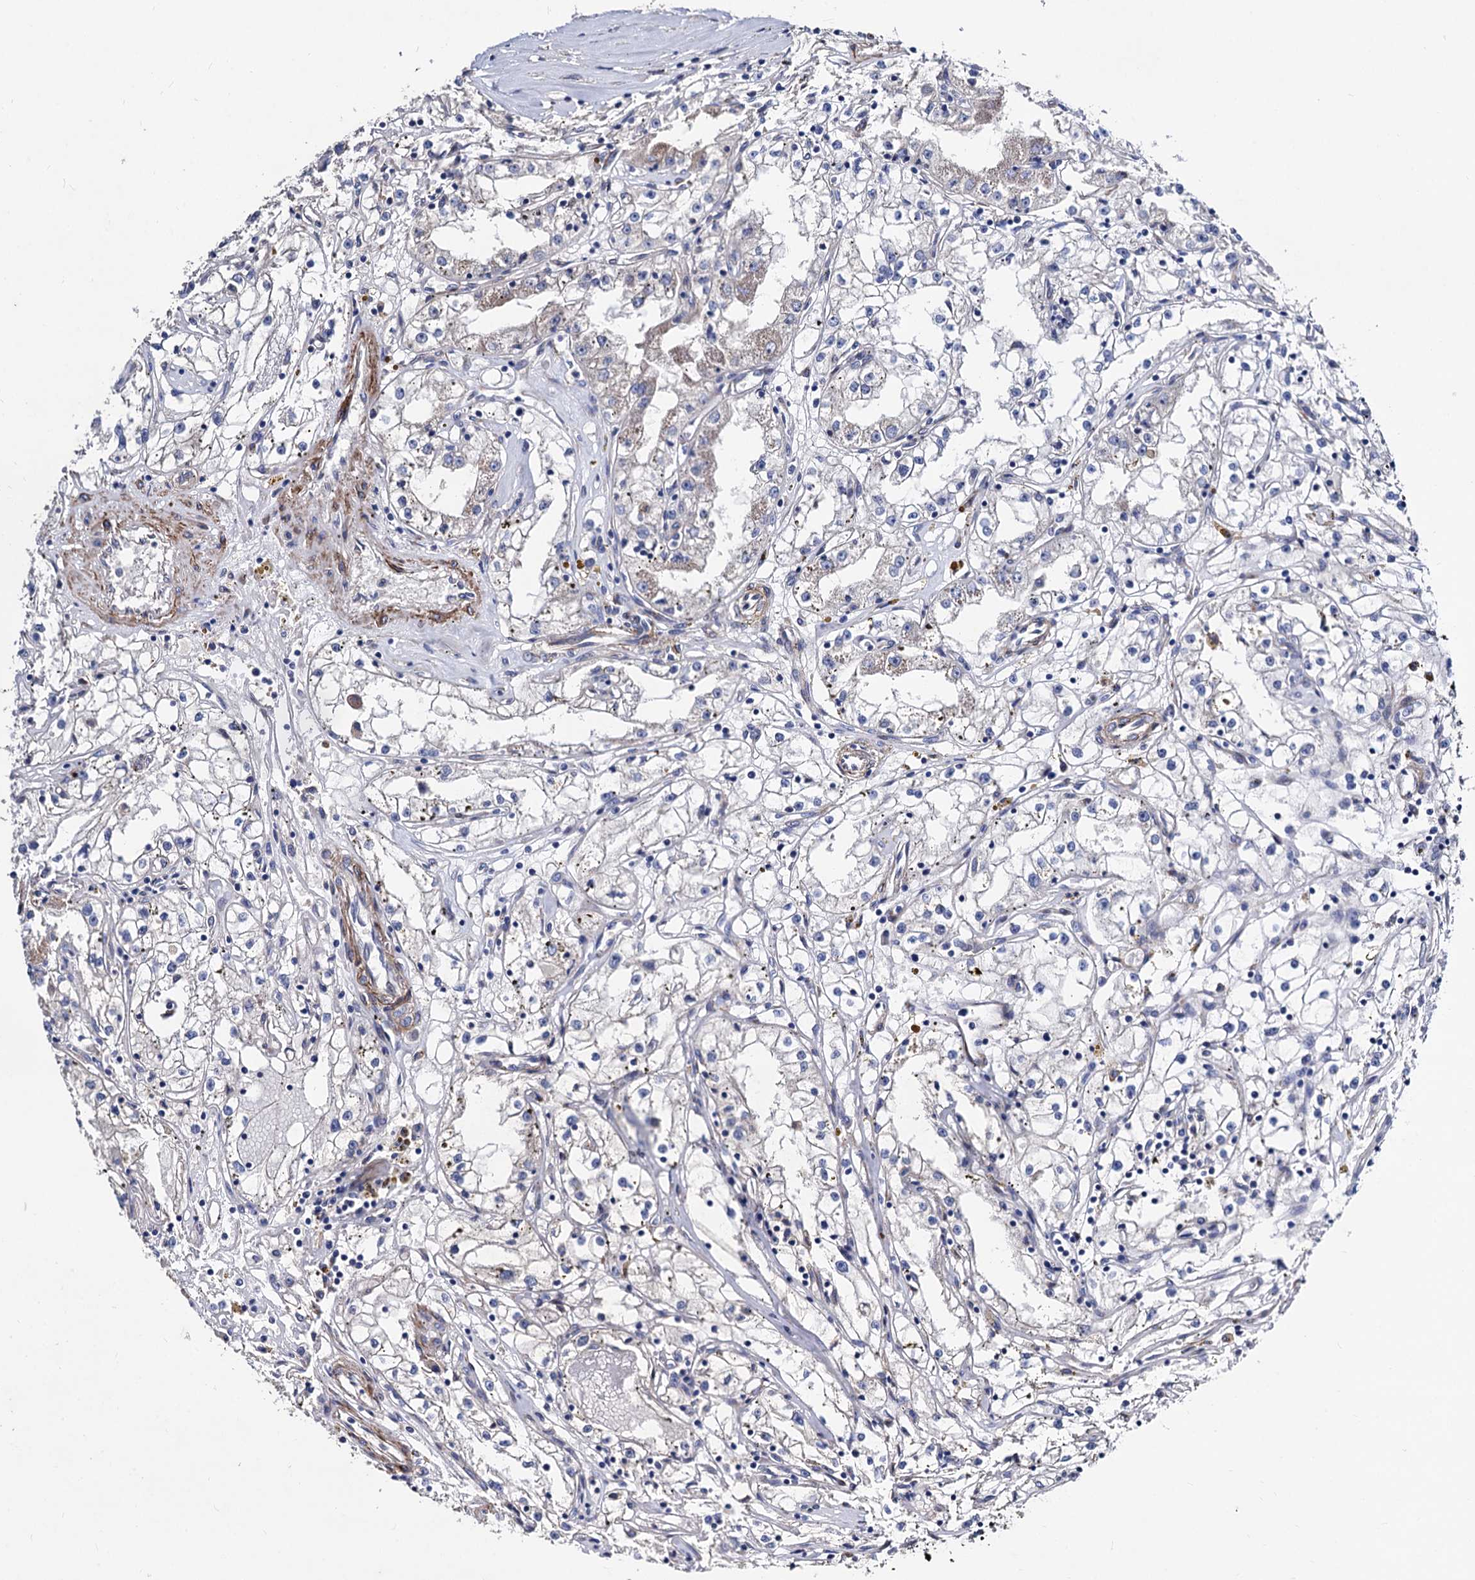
{"staining": {"intensity": "negative", "quantity": "none", "location": "none"}, "tissue": "renal cancer", "cell_type": "Tumor cells", "image_type": "cancer", "snomed": [{"axis": "morphology", "description": "Adenocarcinoma, NOS"}, {"axis": "topography", "description": "Kidney"}], "caption": "An immunohistochemistry (IHC) image of renal cancer is shown. There is no staining in tumor cells of renal cancer.", "gene": "WDR11", "patient": {"sex": "male", "age": 56}}